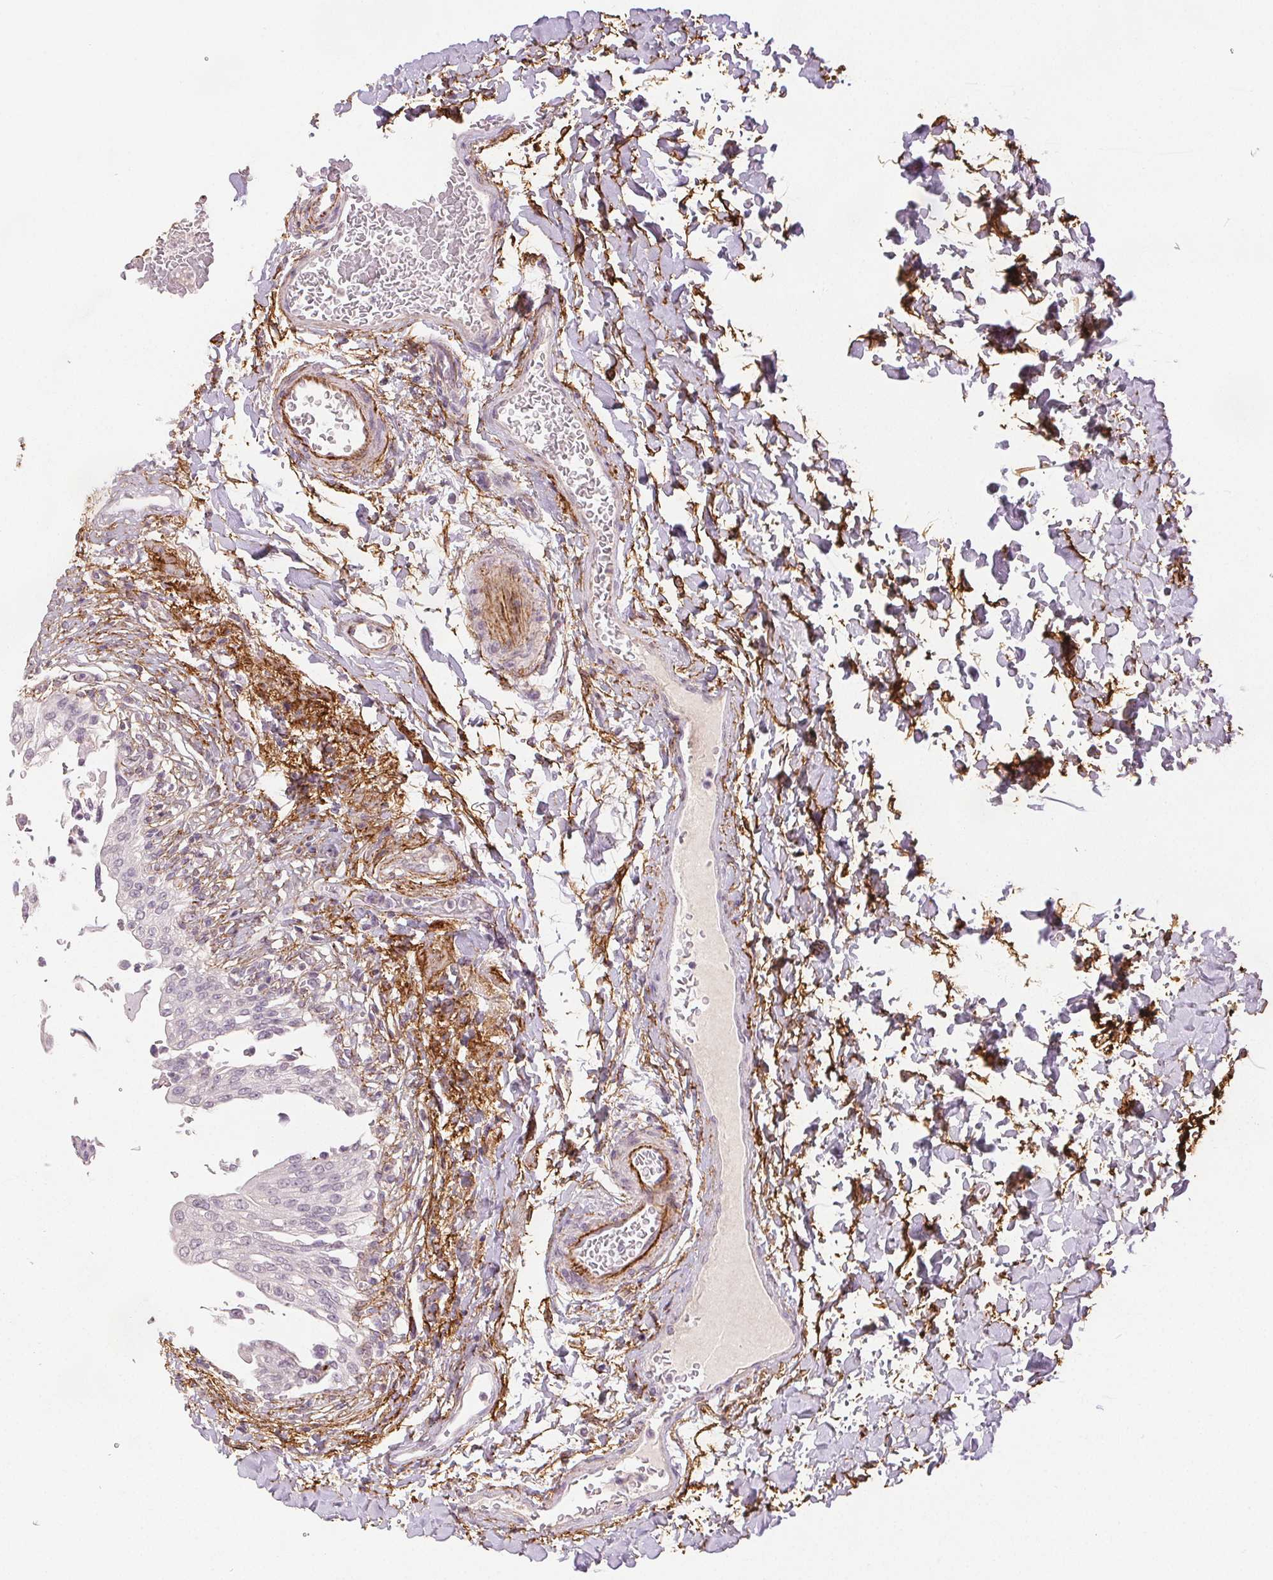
{"staining": {"intensity": "negative", "quantity": "none", "location": "none"}, "tissue": "urinary bladder", "cell_type": "Urothelial cells", "image_type": "normal", "snomed": [{"axis": "morphology", "description": "Normal tissue, NOS"}, {"axis": "topography", "description": "Urinary bladder"}, {"axis": "topography", "description": "Peripheral nerve tissue"}], "caption": "Immunohistochemical staining of normal human urinary bladder reveals no significant expression in urothelial cells.", "gene": "FBN1", "patient": {"sex": "female", "age": 60}}